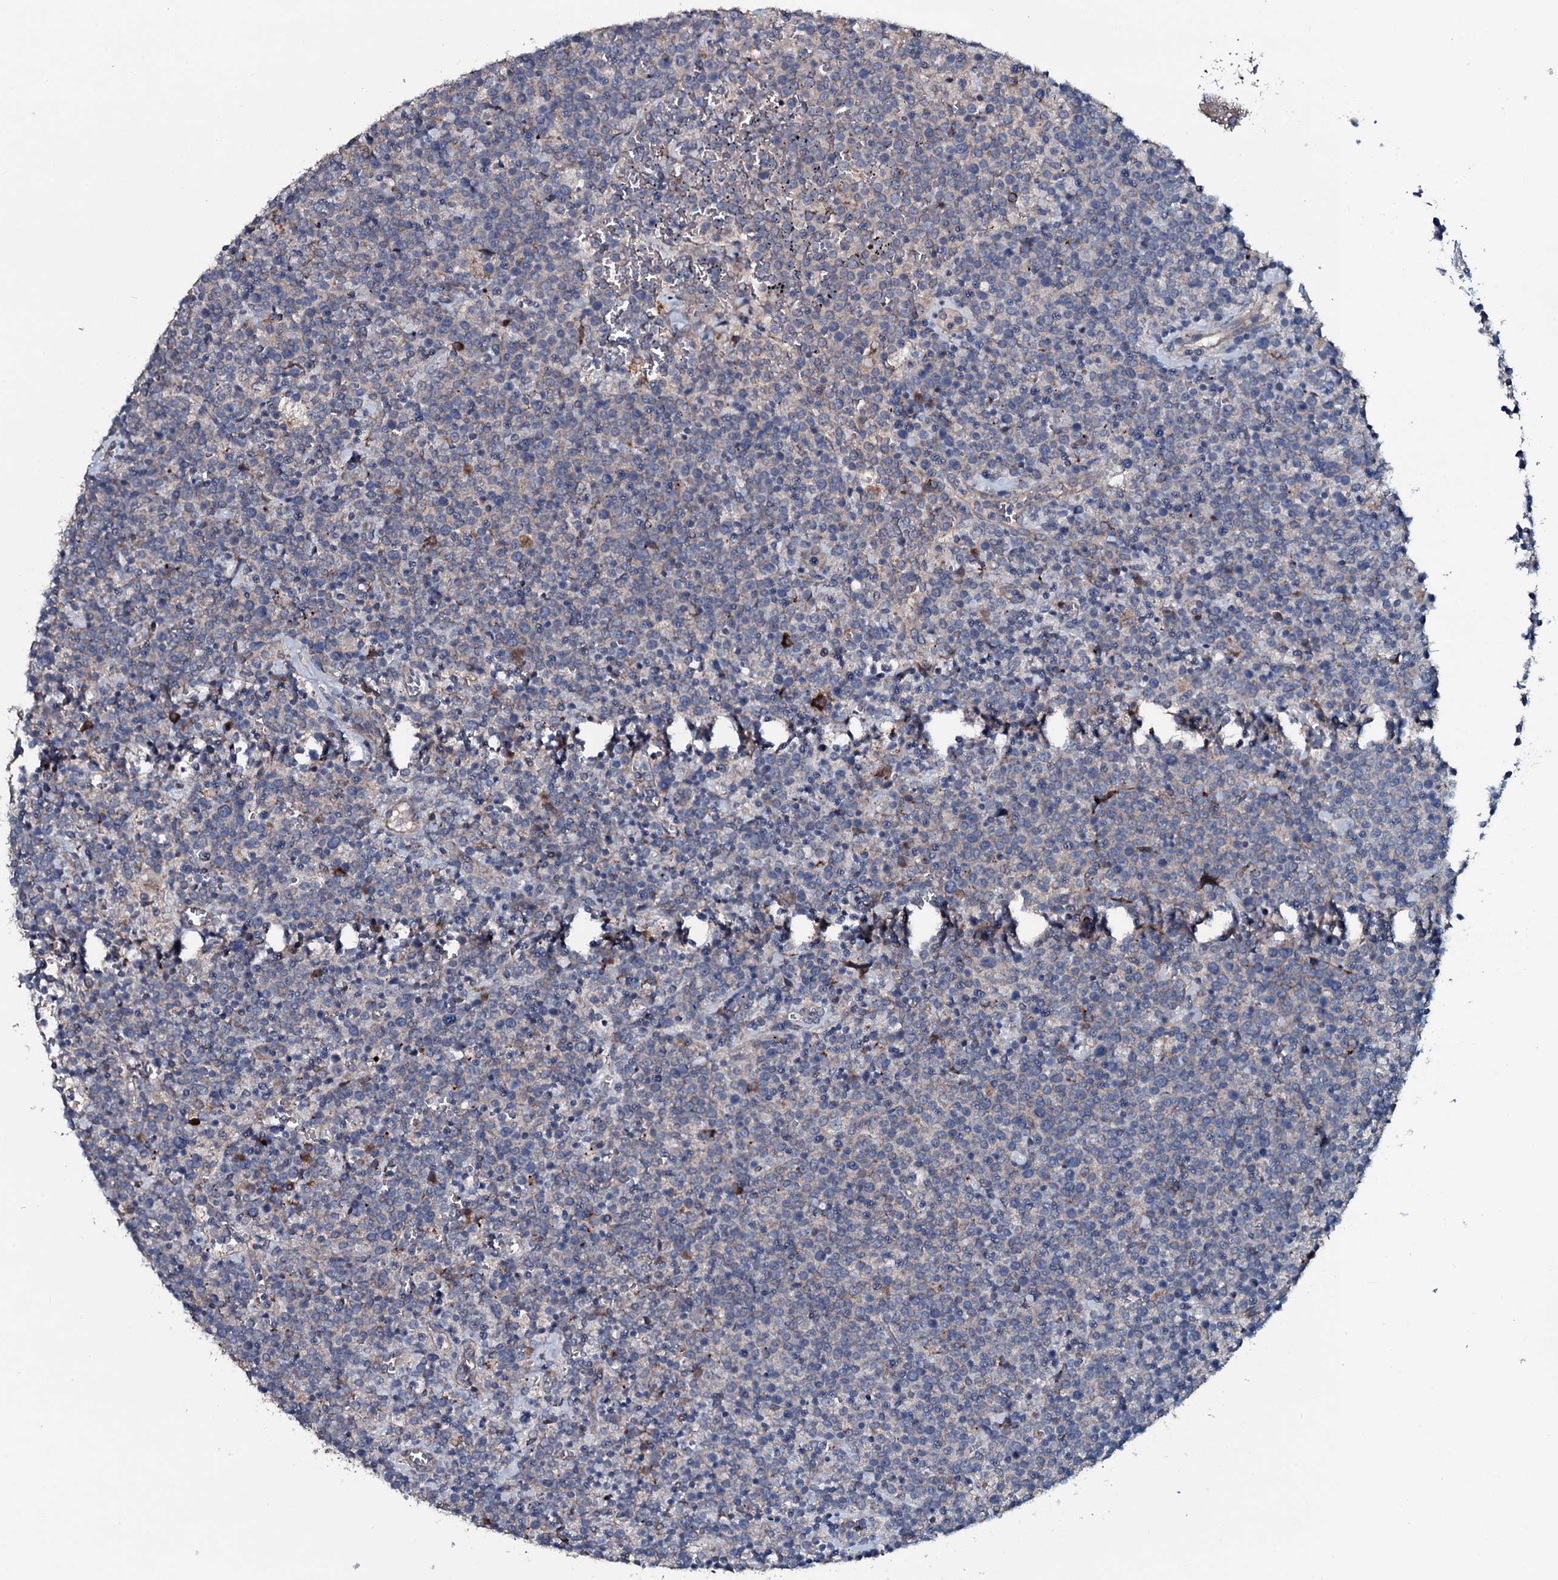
{"staining": {"intensity": "negative", "quantity": "none", "location": "none"}, "tissue": "lymphoma", "cell_type": "Tumor cells", "image_type": "cancer", "snomed": [{"axis": "morphology", "description": "Malignant lymphoma, non-Hodgkin's type, High grade"}, {"axis": "topography", "description": "Lymph node"}], "caption": "A photomicrograph of malignant lymphoma, non-Hodgkin's type (high-grade) stained for a protein demonstrates no brown staining in tumor cells.", "gene": "IL12B", "patient": {"sex": "male", "age": 61}}